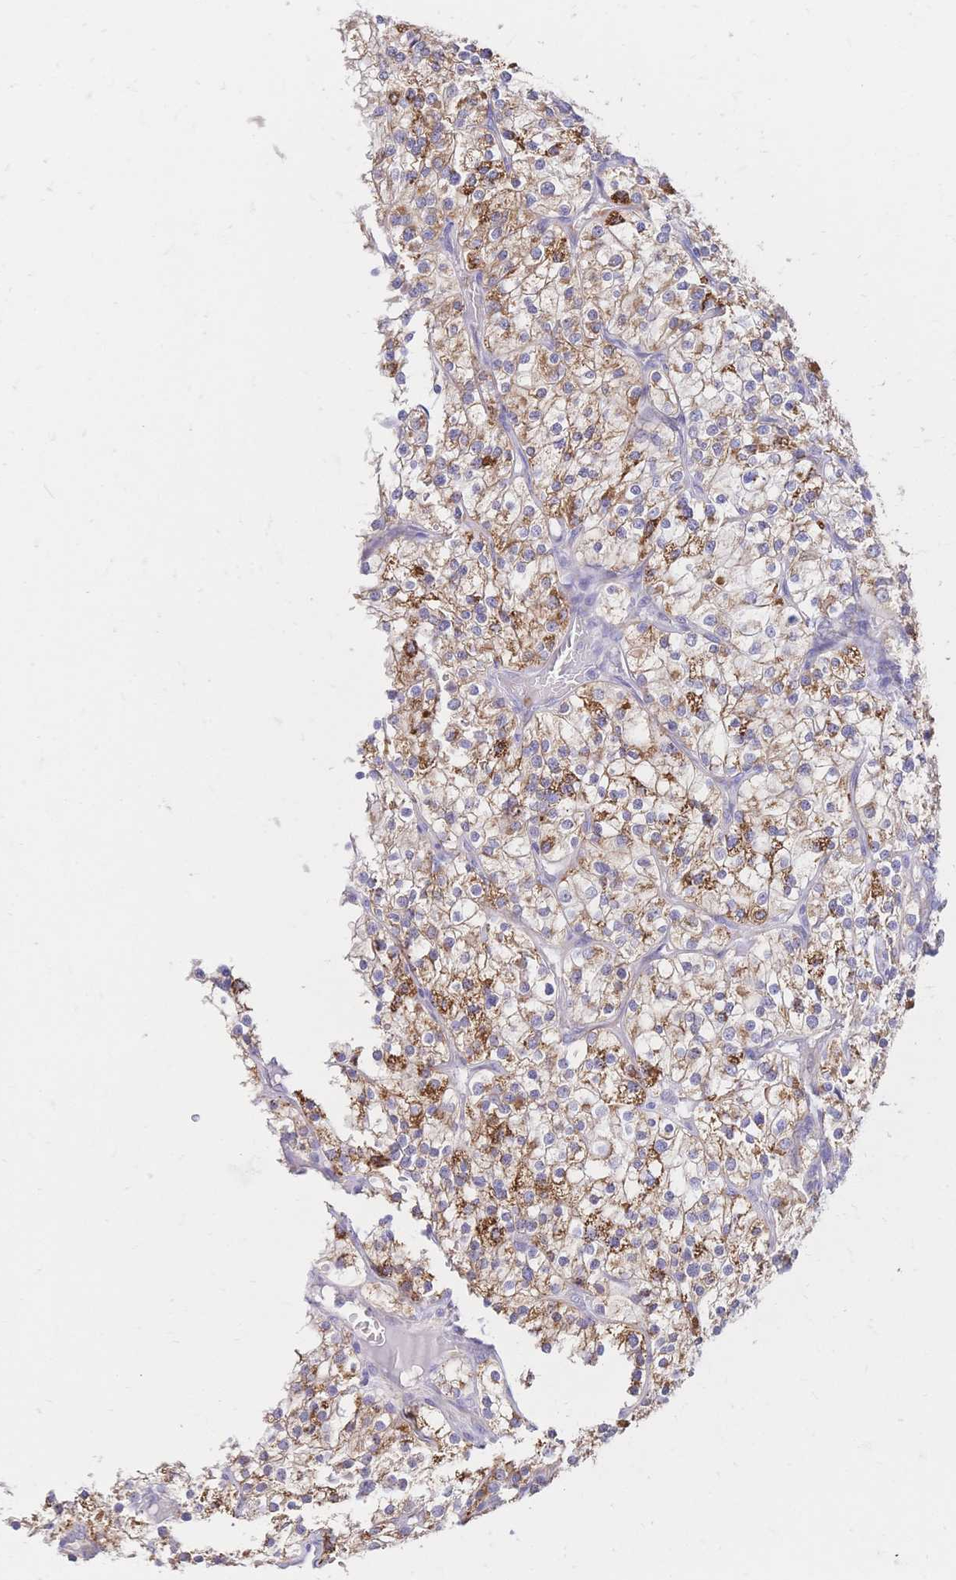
{"staining": {"intensity": "moderate", "quantity": ">75%", "location": "cytoplasmic/membranous"}, "tissue": "renal cancer", "cell_type": "Tumor cells", "image_type": "cancer", "snomed": [{"axis": "morphology", "description": "Adenocarcinoma, NOS"}, {"axis": "topography", "description": "Kidney"}], "caption": "Renal adenocarcinoma tissue reveals moderate cytoplasmic/membranous staining in about >75% of tumor cells", "gene": "CLEC18B", "patient": {"sex": "male", "age": 80}}